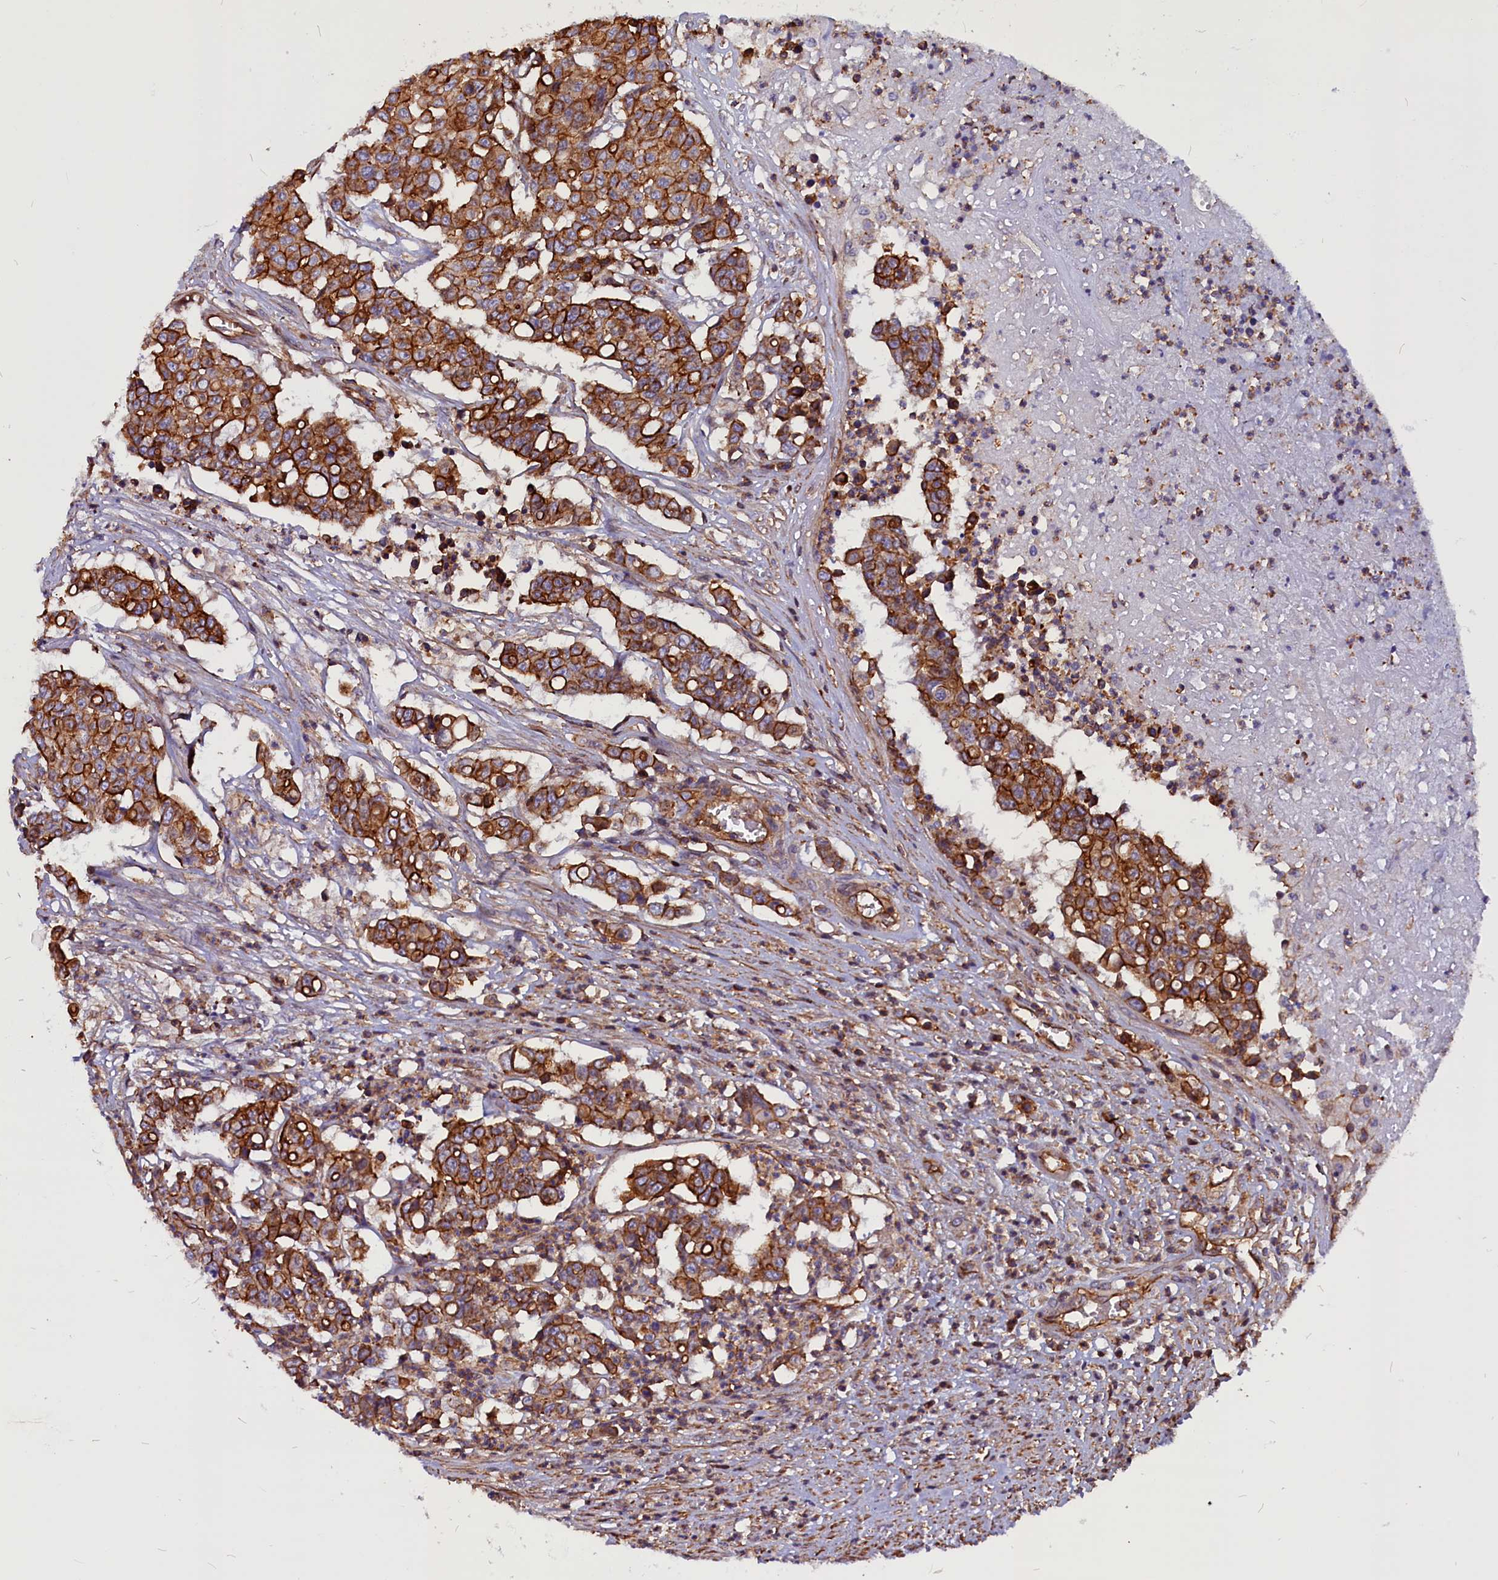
{"staining": {"intensity": "moderate", "quantity": ">75%", "location": "cytoplasmic/membranous"}, "tissue": "colorectal cancer", "cell_type": "Tumor cells", "image_type": "cancer", "snomed": [{"axis": "morphology", "description": "Adenocarcinoma, NOS"}, {"axis": "topography", "description": "Colon"}], "caption": "This micrograph displays IHC staining of human colorectal cancer (adenocarcinoma), with medium moderate cytoplasmic/membranous staining in about >75% of tumor cells.", "gene": "ZNF749", "patient": {"sex": "male", "age": 51}}